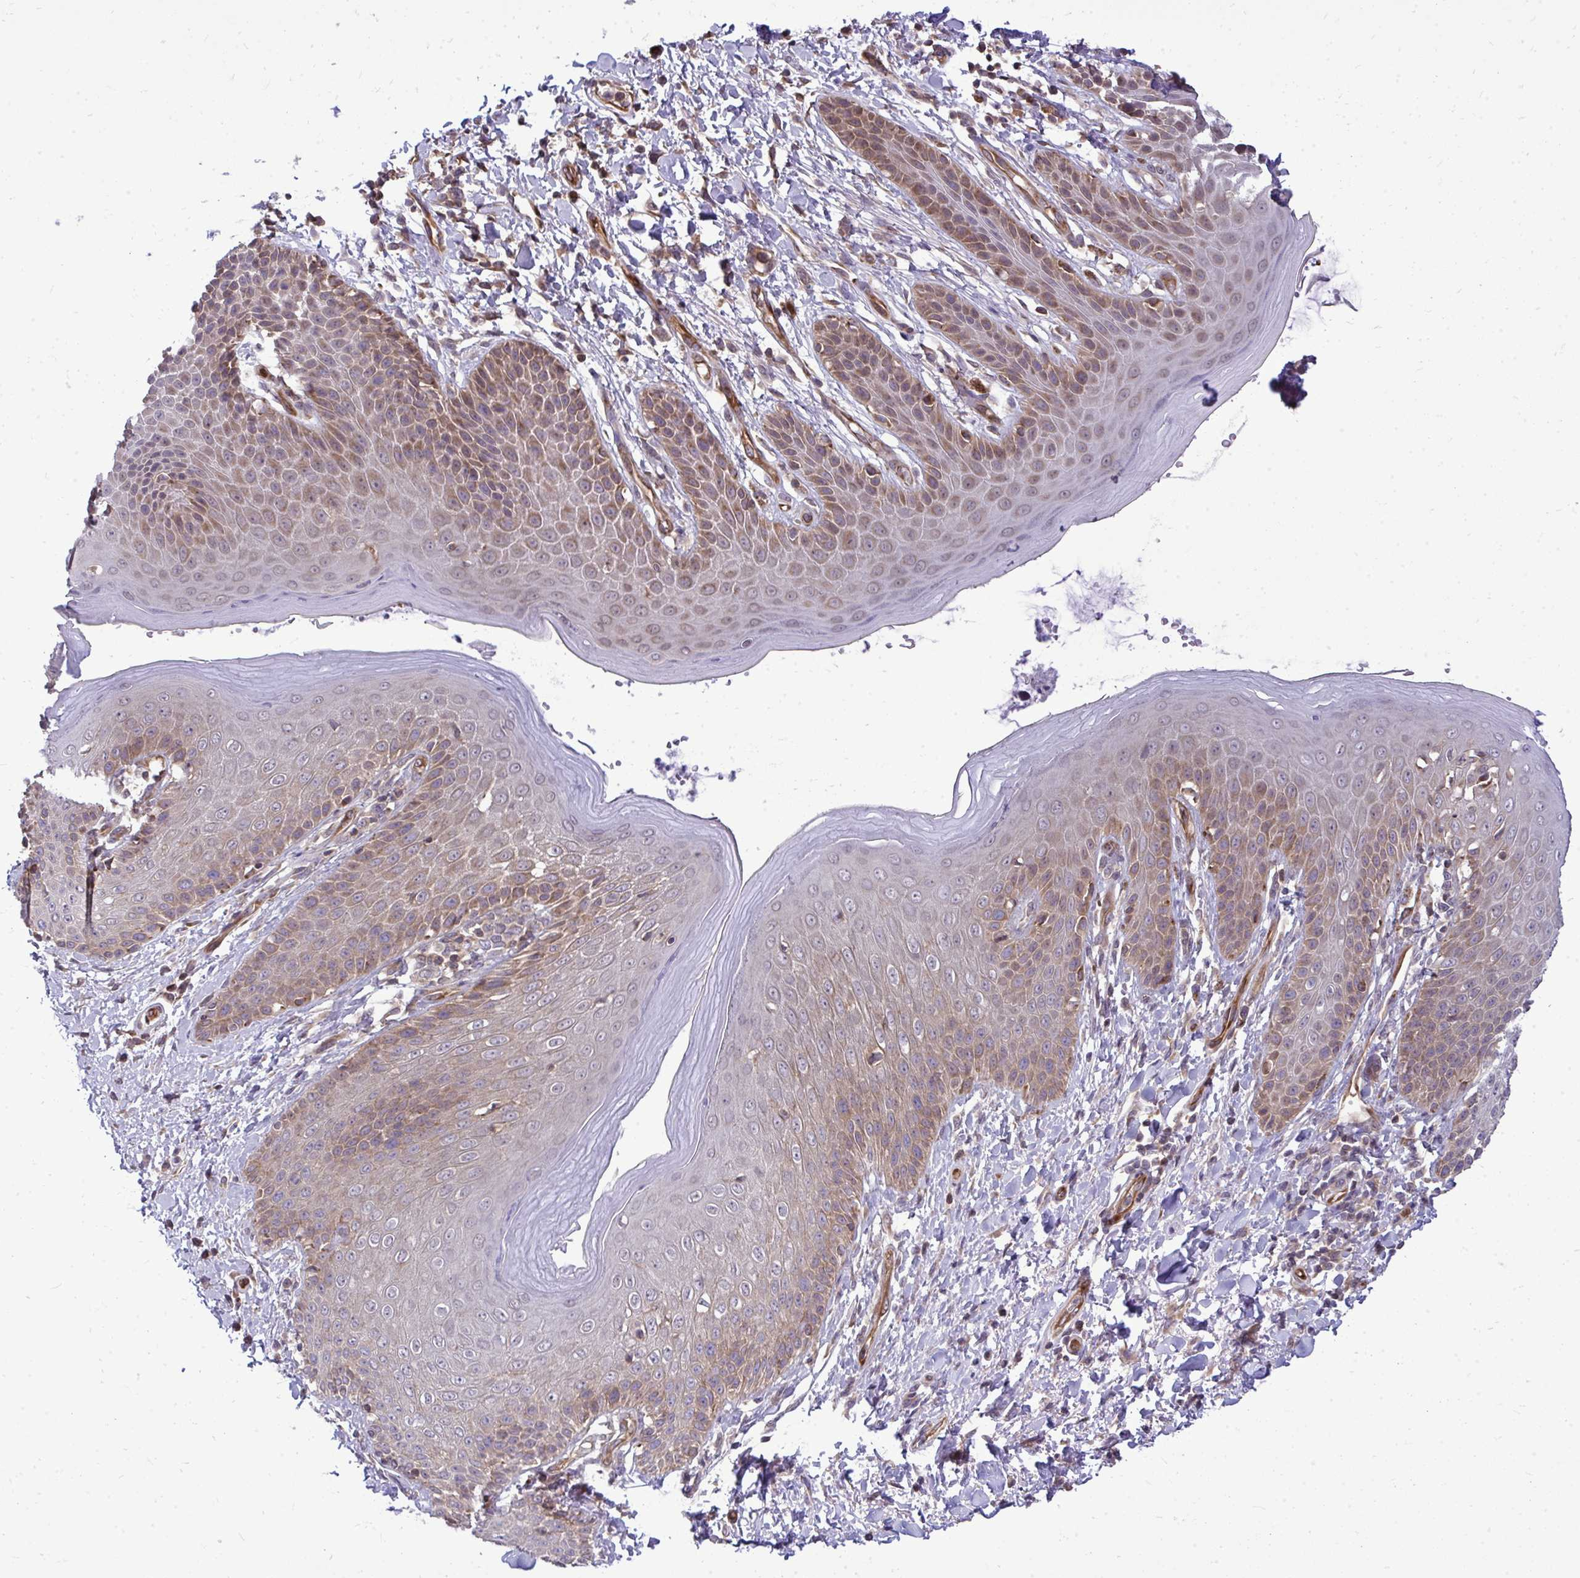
{"staining": {"intensity": "moderate", "quantity": "25%-75%", "location": "cytoplasmic/membranous"}, "tissue": "skin", "cell_type": "Epidermal cells", "image_type": "normal", "snomed": [{"axis": "morphology", "description": "Normal tissue, NOS"}, {"axis": "topography", "description": "Anal"}, {"axis": "topography", "description": "Peripheral nerve tissue"}], "caption": "Epidermal cells show medium levels of moderate cytoplasmic/membranous staining in about 25%-75% of cells in benign human skin.", "gene": "FUT10", "patient": {"sex": "male", "age": 51}}